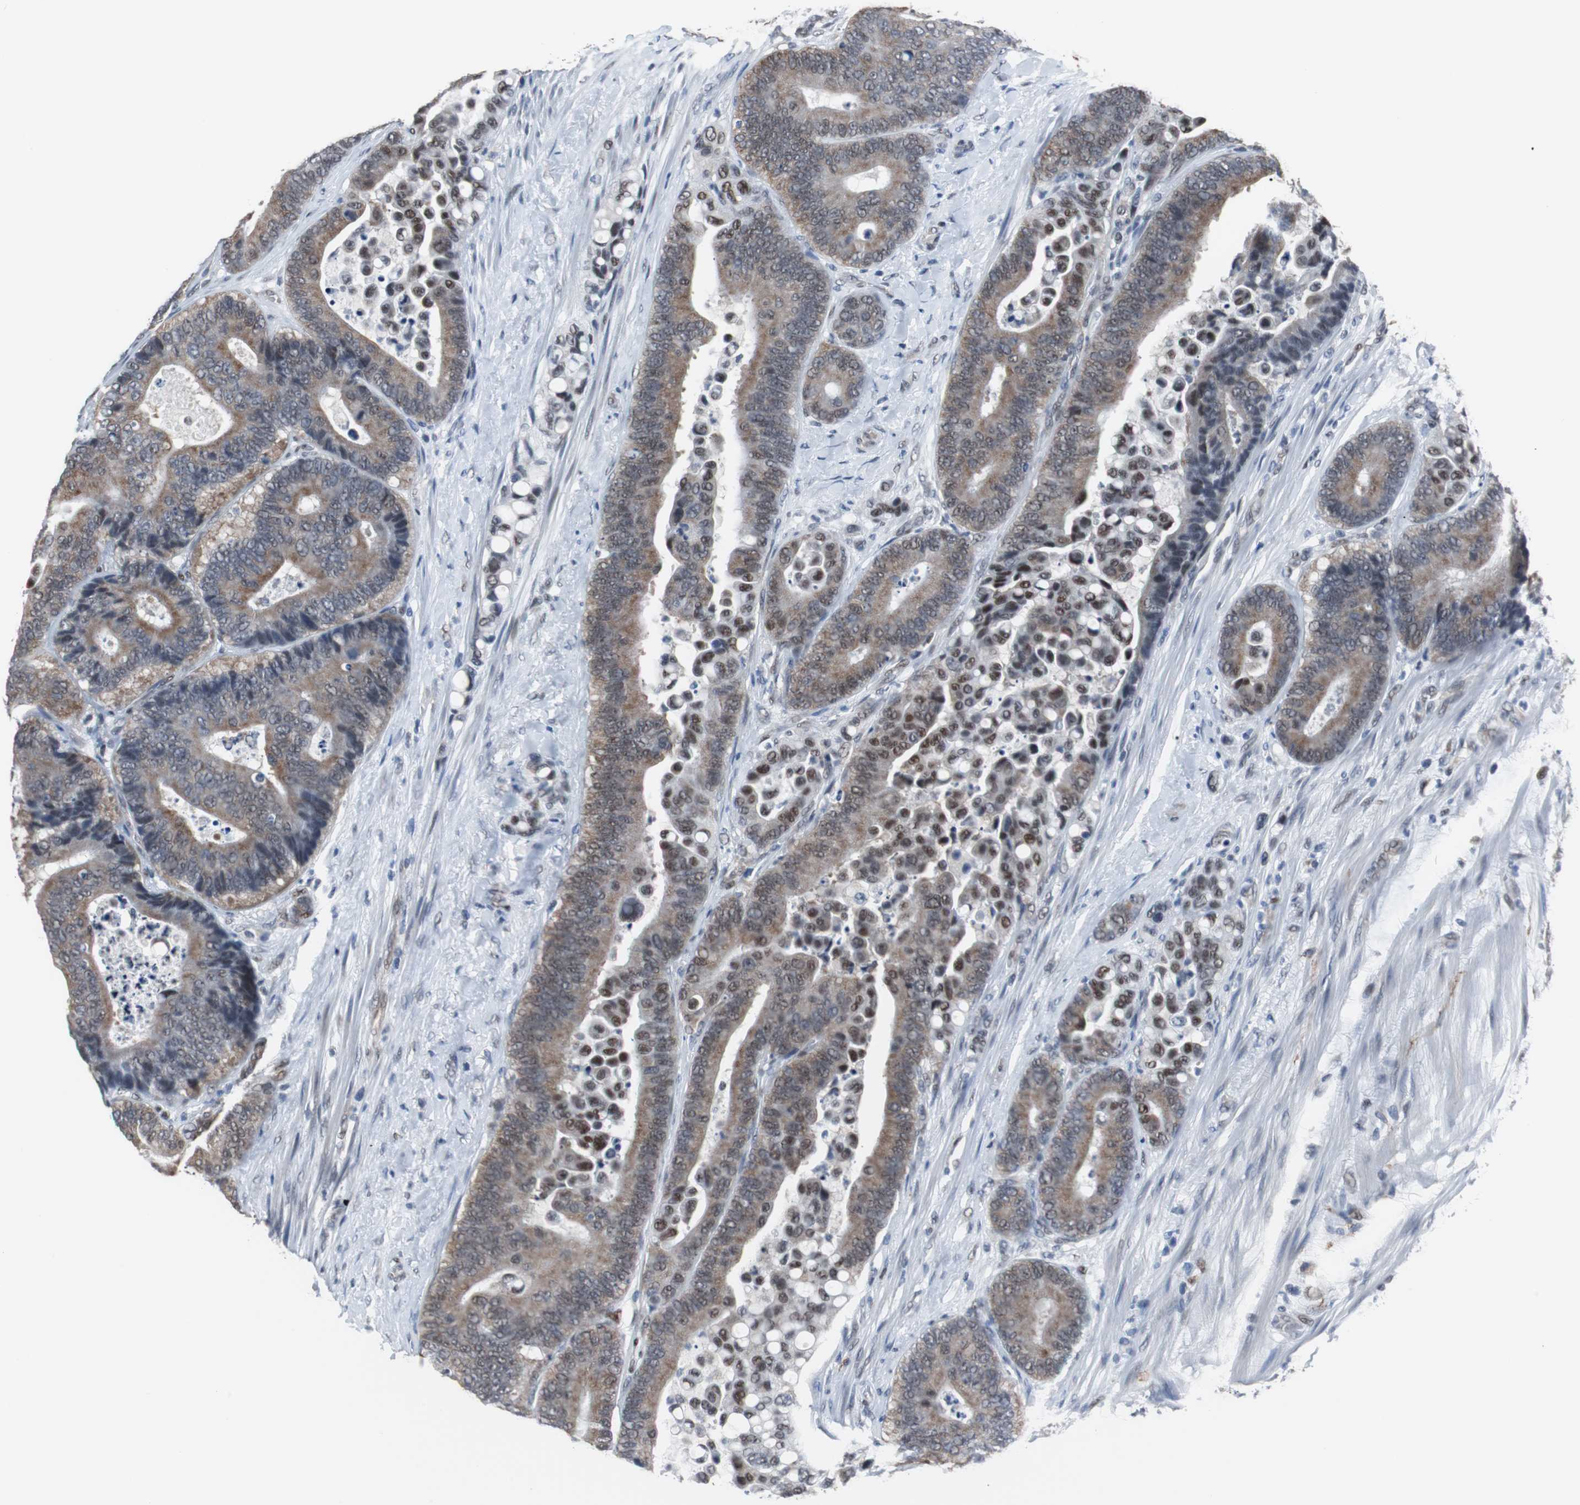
{"staining": {"intensity": "moderate", "quantity": ">75%", "location": "cytoplasmic/membranous"}, "tissue": "colorectal cancer", "cell_type": "Tumor cells", "image_type": "cancer", "snomed": [{"axis": "morphology", "description": "Normal tissue, NOS"}, {"axis": "morphology", "description": "Adenocarcinoma, NOS"}, {"axis": "topography", "description": "Colon"}], "caption": "Colorectal cancer (adenocarcinoma) stained with DAB IHC demonstrates medium levels of moderate cytoplasmic/membranous expression in about >75% of tumor cells.", "gene": "ZHX2", "patient": {"sex": "male", "age": 82}}